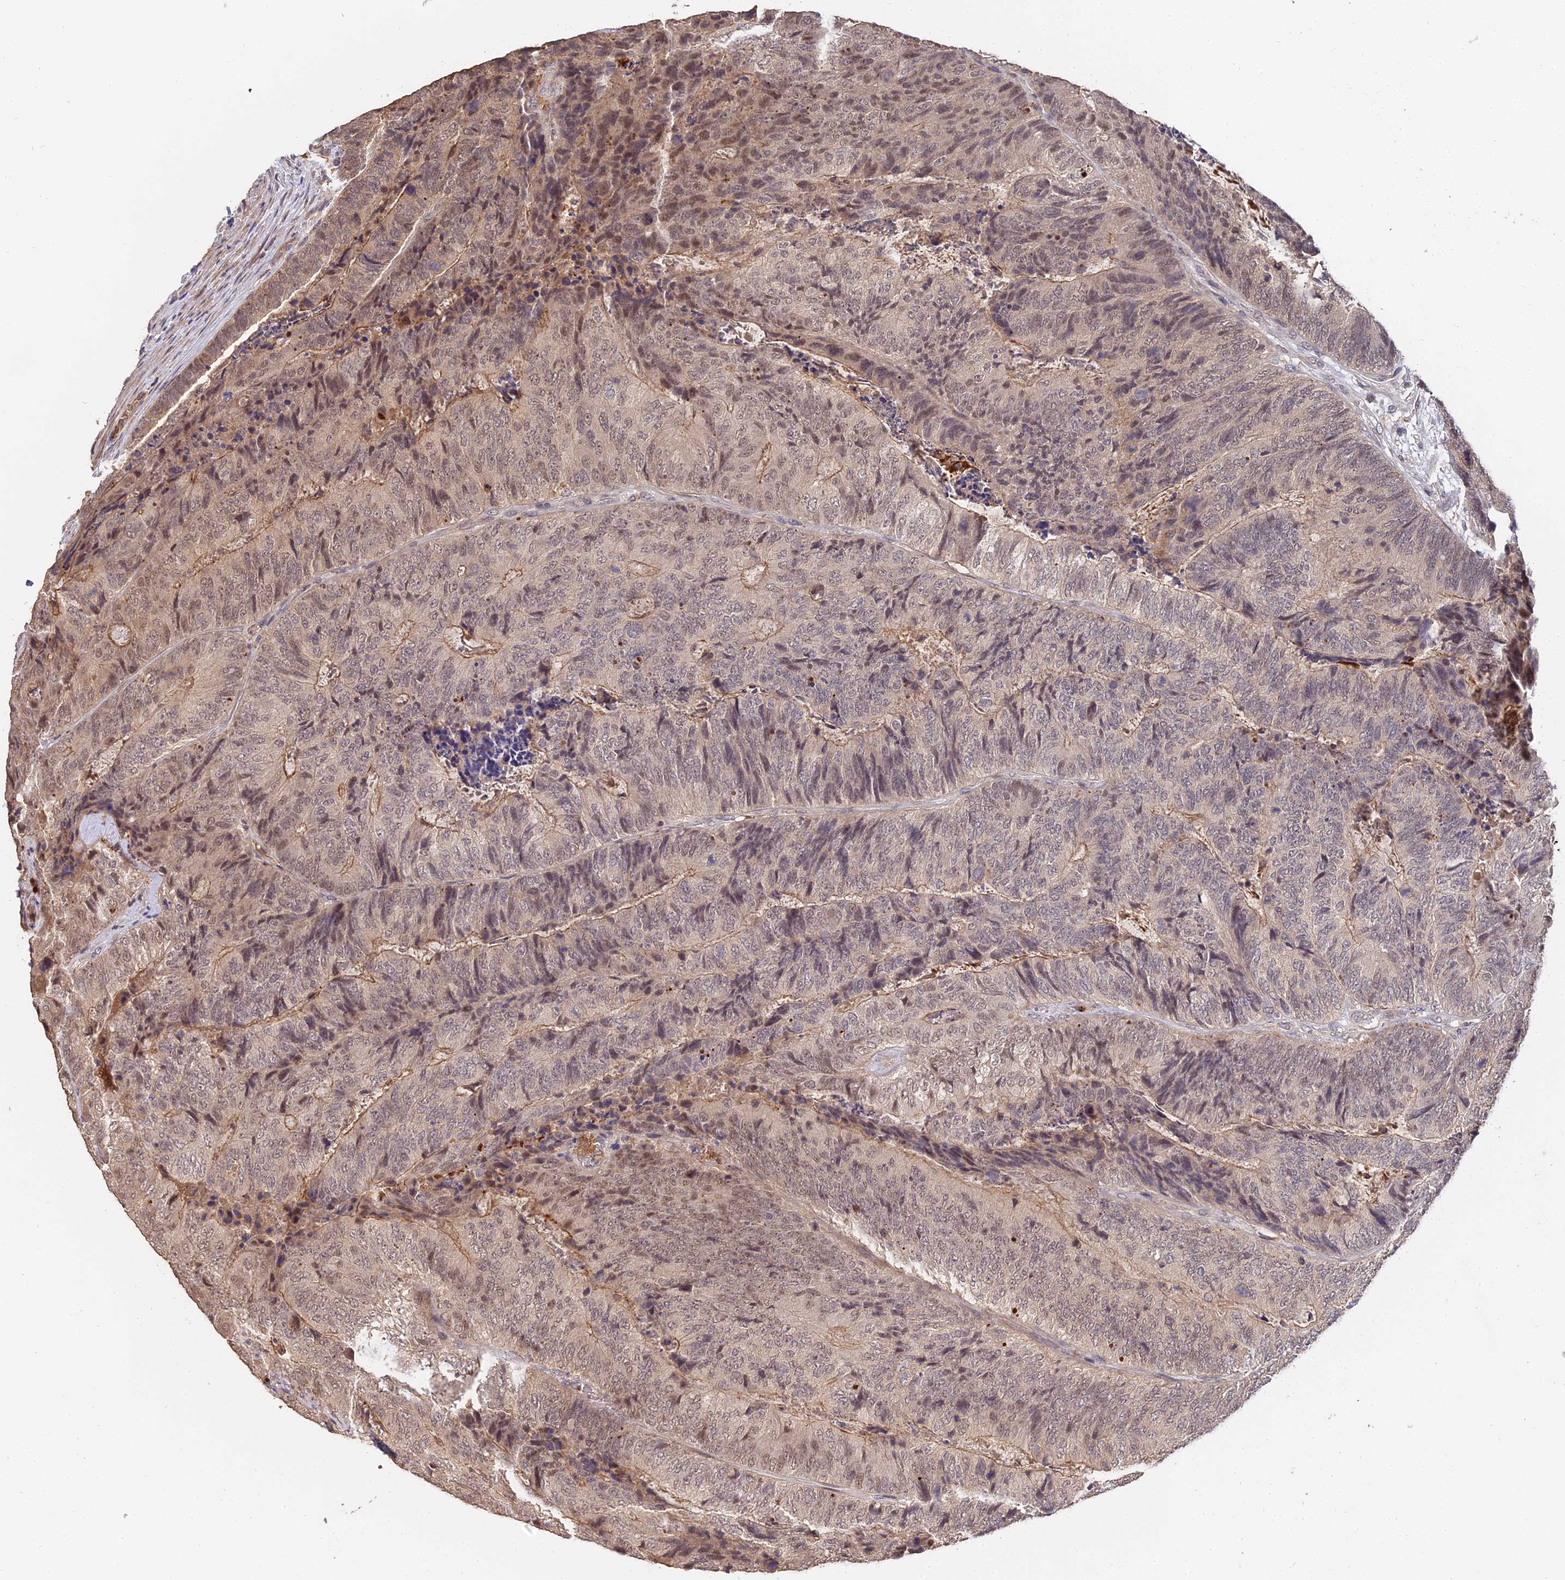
{"staining": {"intensity": "moderate", "quantity": "25%-75%", "location": "cytoplasmic/membranous,nuclear"}, "tissue": "colorectal cancer", "cell_type": "Tumor cells", "image_type": "cancer", "snomed": [{"axis": "morphology", "description": "Adenocarcinoma, NOS"}, {"axis": "topography", "description": "Colon"}], "caption": "IHC photomicrograph of neoplastic tissue: colorectal cancer stained using immunohistochemistry (IHC) exhibits medium levels of moderate protein expression localized specifically in the cytoplasmic/membranous and nuclear of tumor cells, appearing as a cytoplasmic/membranous and nuclear brown color.", "gene": "LSM5", "patient": {"sex": "female", "age": 67}}